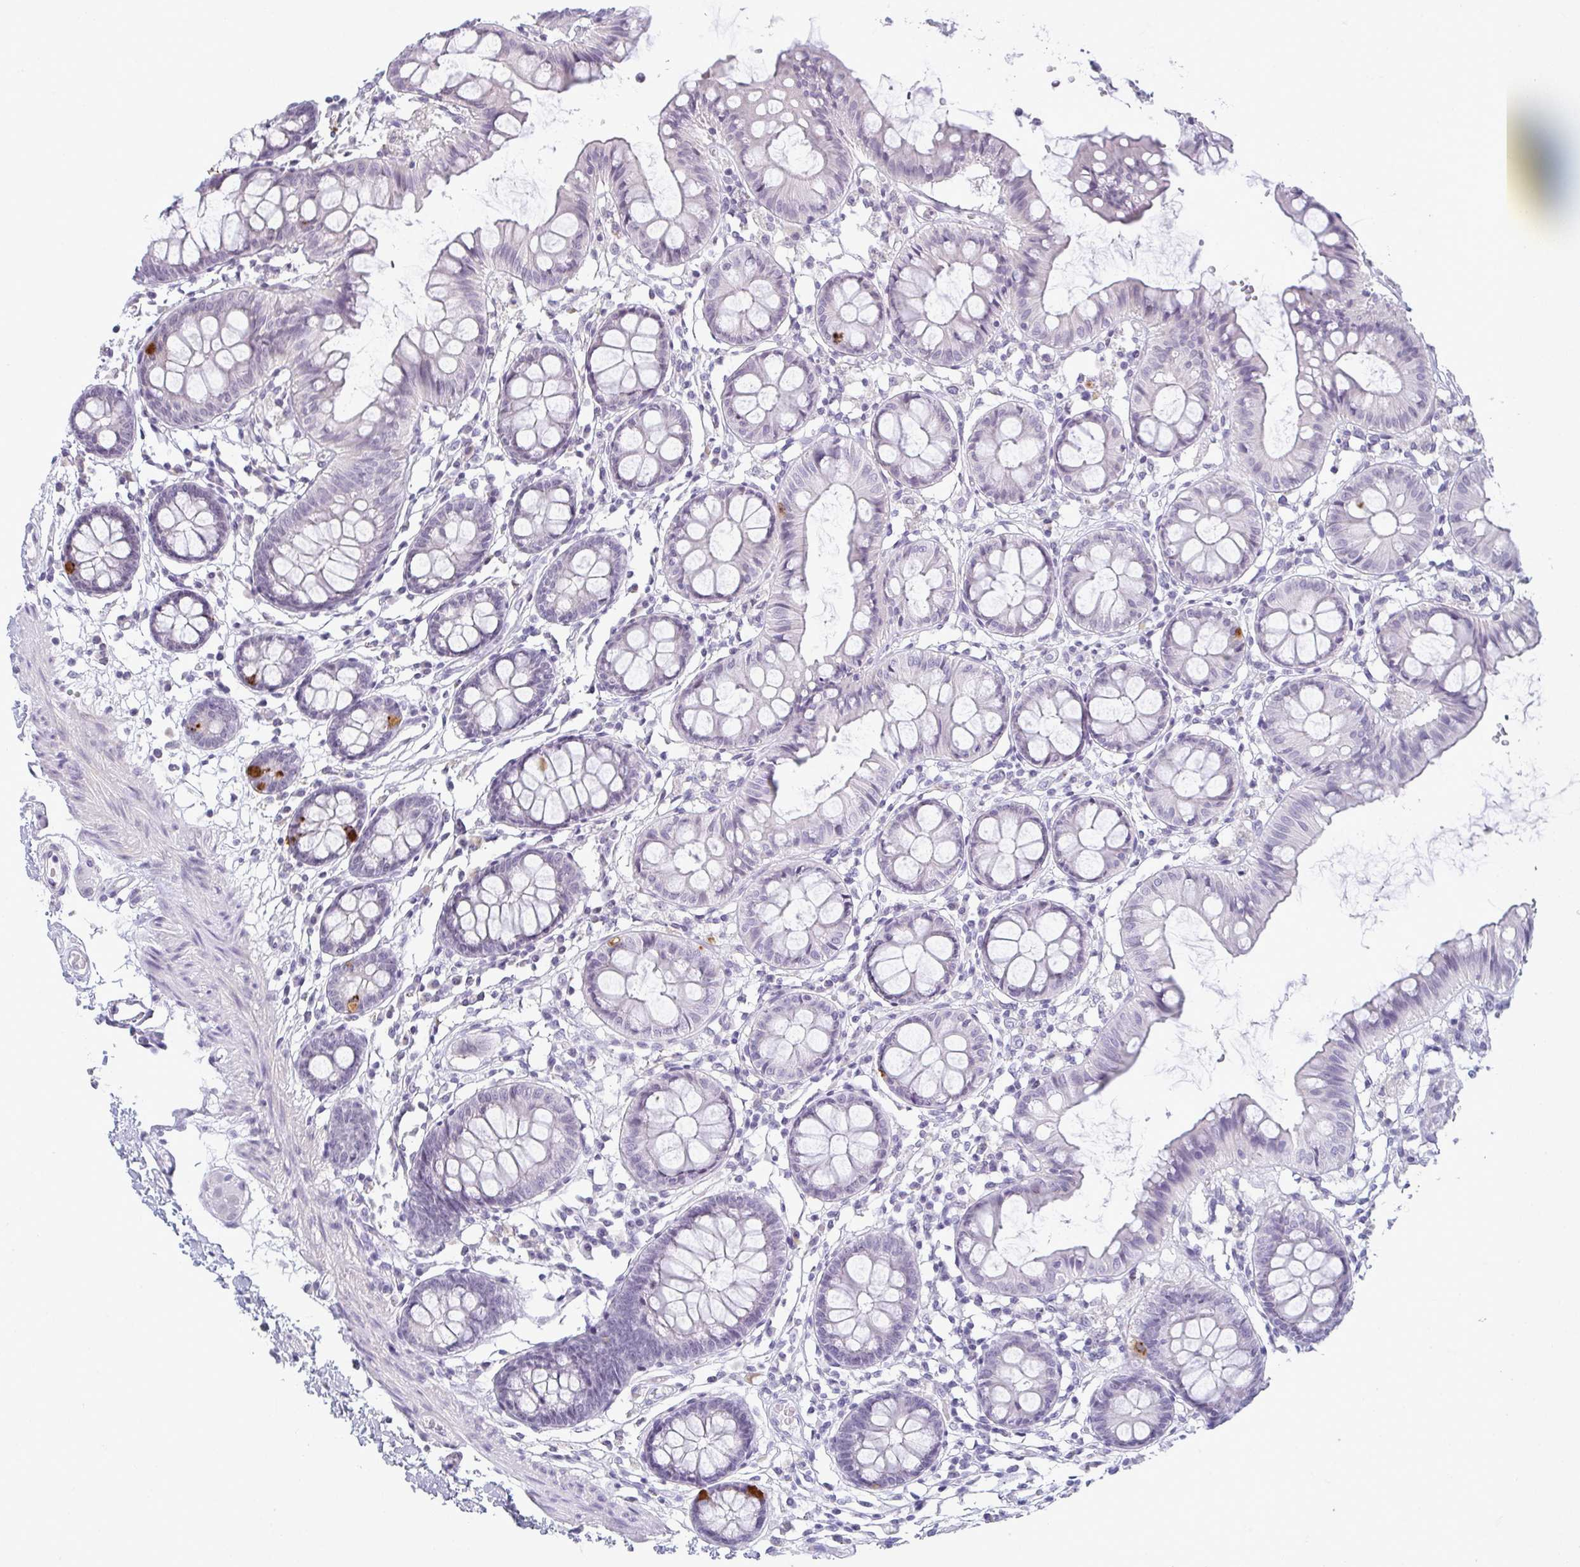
{"staining": {"intensity": "negative", "quantity": "none", "location": "none"}, "tissue": "colon", "cell_type": "Endothelial cells", "image_type": "normal", "snomed": [{"axis": "morphology", "description": "Normal tissue, NOS"}, {"axis": "topography", "description": "Colon"}], "caption": "This is an immunohistochemistry (IHC) micrograph of benign colon. There is no expression in endothelial cells.", "gene": "TEX33", "patient": {"sex": "female", "age": 84}}